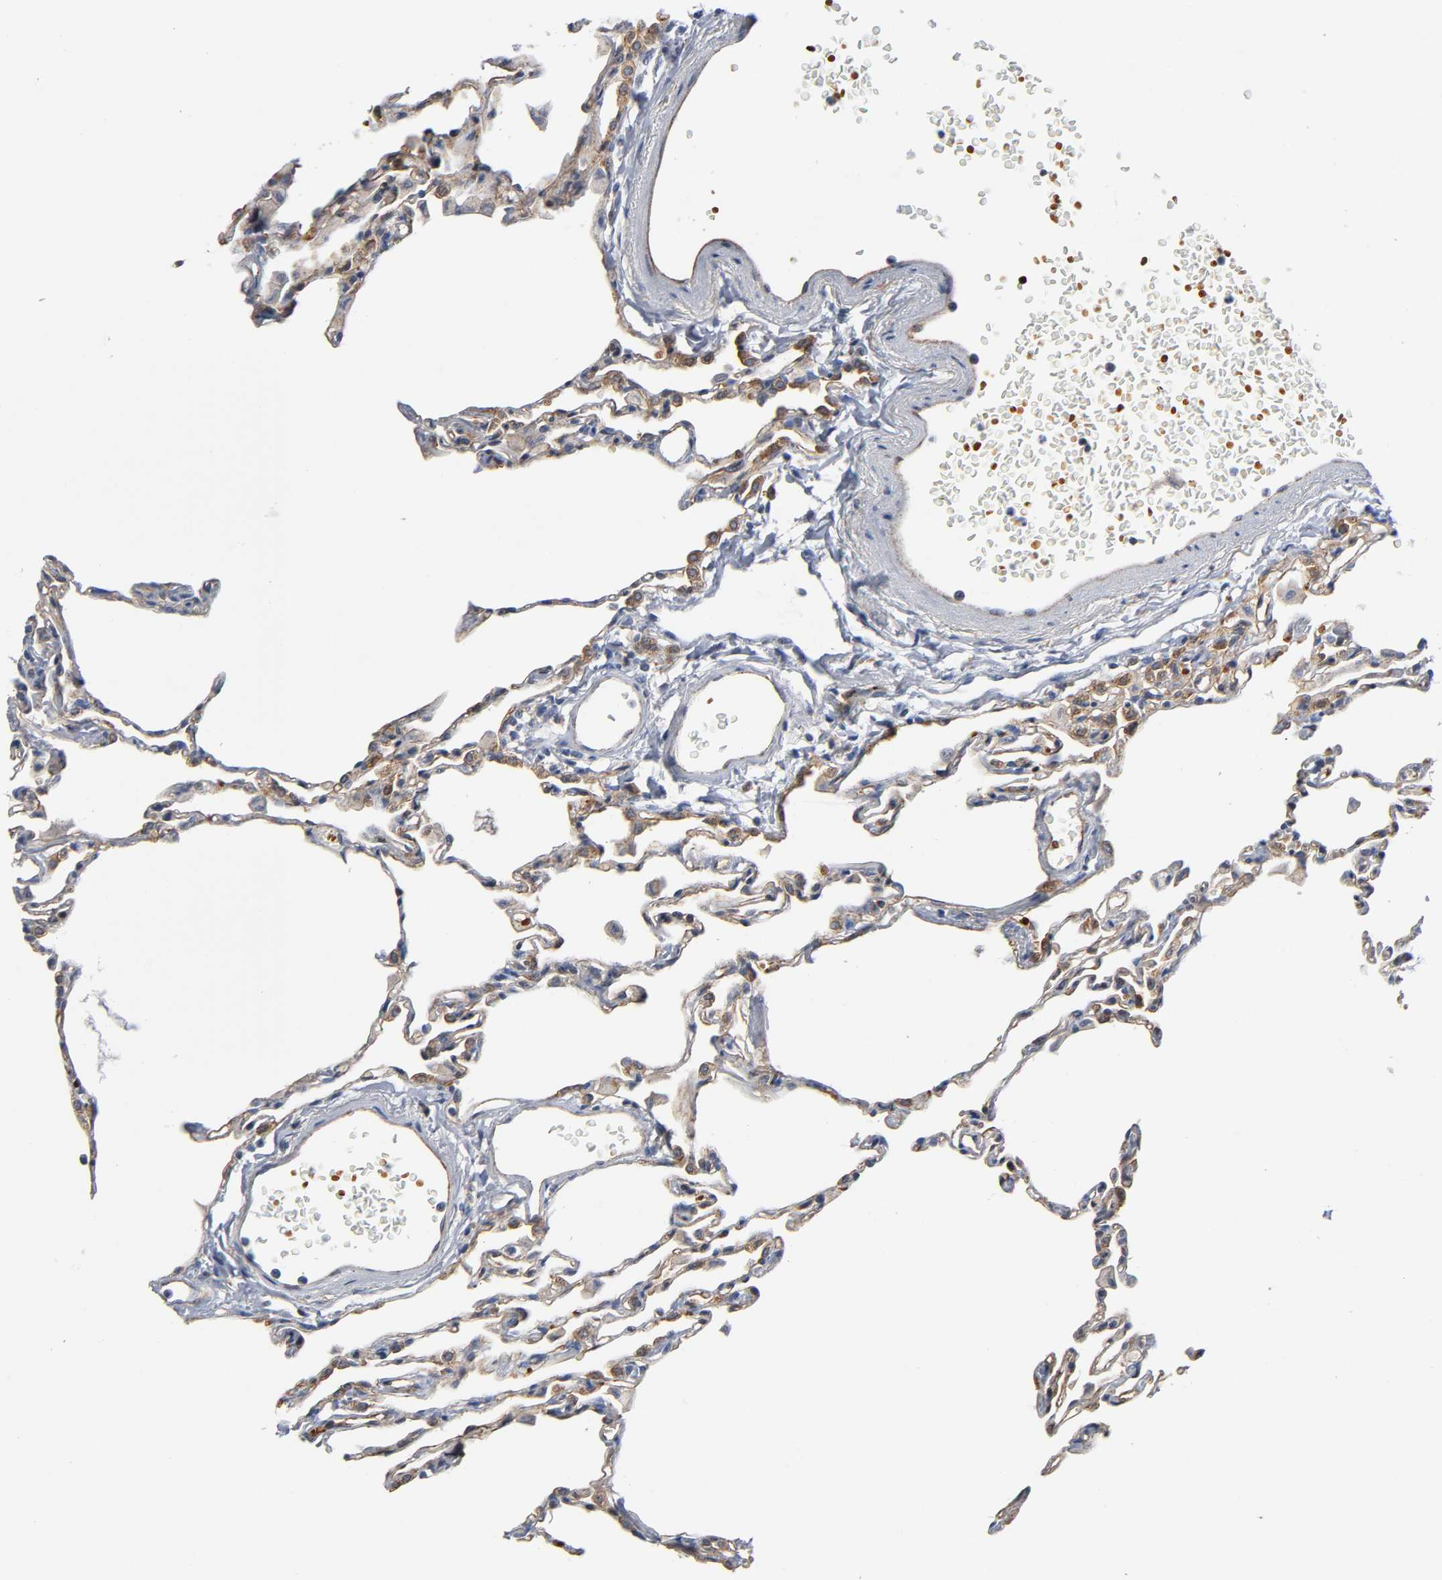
{"staining": {"intensity": "moderate", "quantity": ">75%", "location": "cytoplasmic/membranous"}, "tissue": "lung", "cell_type": "Alveolar cells", "image_type": "normal", "snomed": [{"axis": "morphology", "description": "Normal tissue, NOS"}, {"axis": "topography", "description": "Lung"}], "caption": "Moderate cytoplasmic/membranous staining is identified in approximately >75% of alveolar cells in unremarkable lung.", "gene": "CD2AP", "patient": {"sex": "female", "age": 49}}